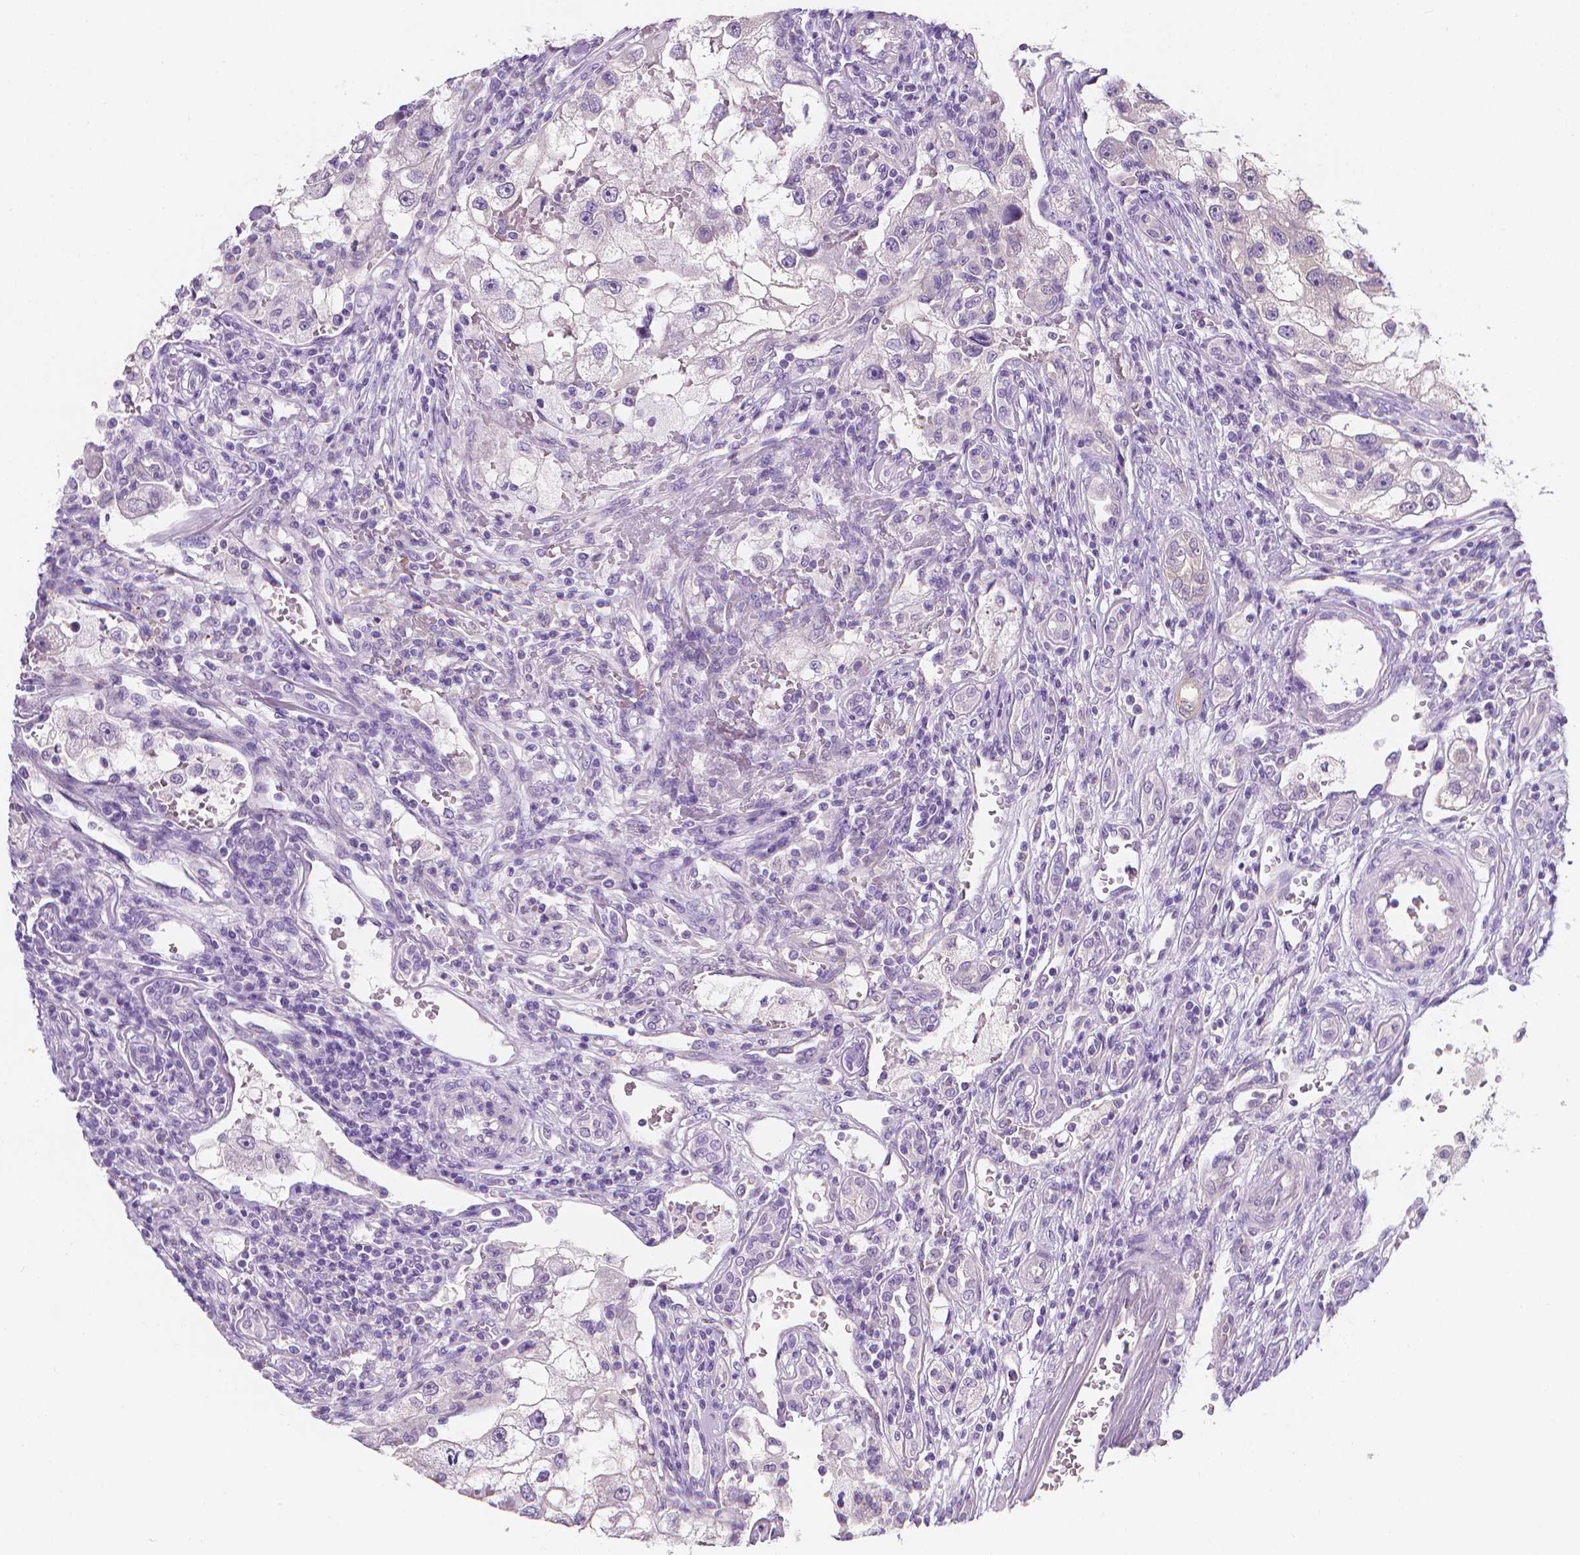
{"staining": {"intensity": "negative", "quantity": "none", "location": "none"}, "tissue": "renal cancer", "cell_type": "Tumor cells", "image_type": "cancer", "snomed": [{"axis": "morphology", "description": "Adenocarcinoma, NOS"}, {"axis": "topography", "description": "Kidney"}], "caption": "An IHC histopathology image of renal cancer is shown. There is no staining in tumor cells of renal cancer.", "gene": "FASN", "patient": {"sex": "male", "age": 63}}